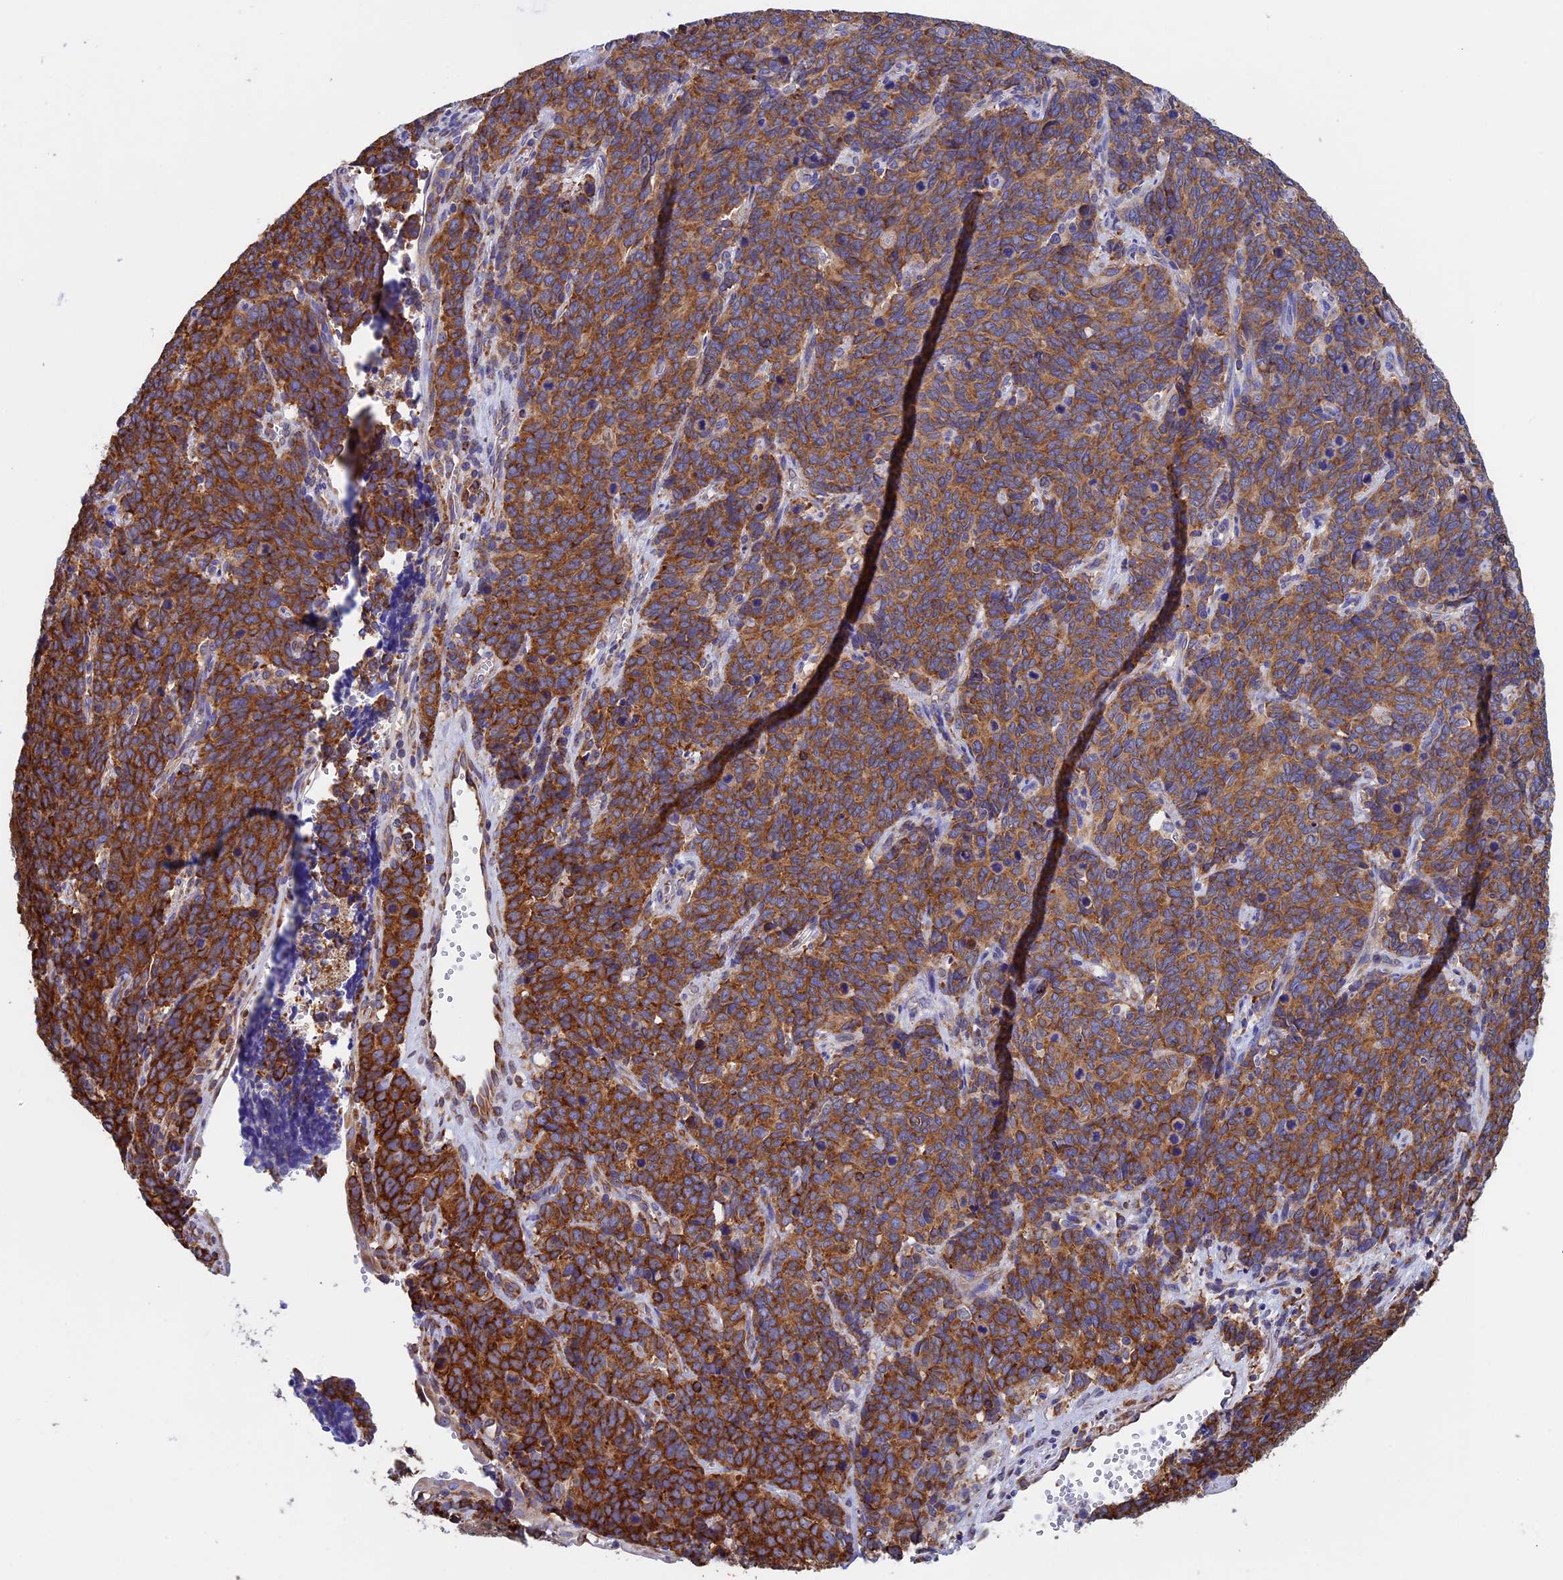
{"staining": {"intensity": "moderate", "quantity": ">75%", "location": "cytoplasmic/membranous"}, "tissue": "cervical cancer", "cell_type": "Tumor cells", "image_type": "cancer", "snomed": [{"axis": "morphology", "description": "Squamous cell carcinoma, NOS"}, {"axis": "topography", "description": "Cervix"}], "caption": "An image of cervical cancer (squamous cell carcinoma) stained for a protein shows moderate cytoplasmic/membranous brown staining in tumor cells.", "gene": "SLC9A5", "patient": {"sex": "female", "age": 60}}